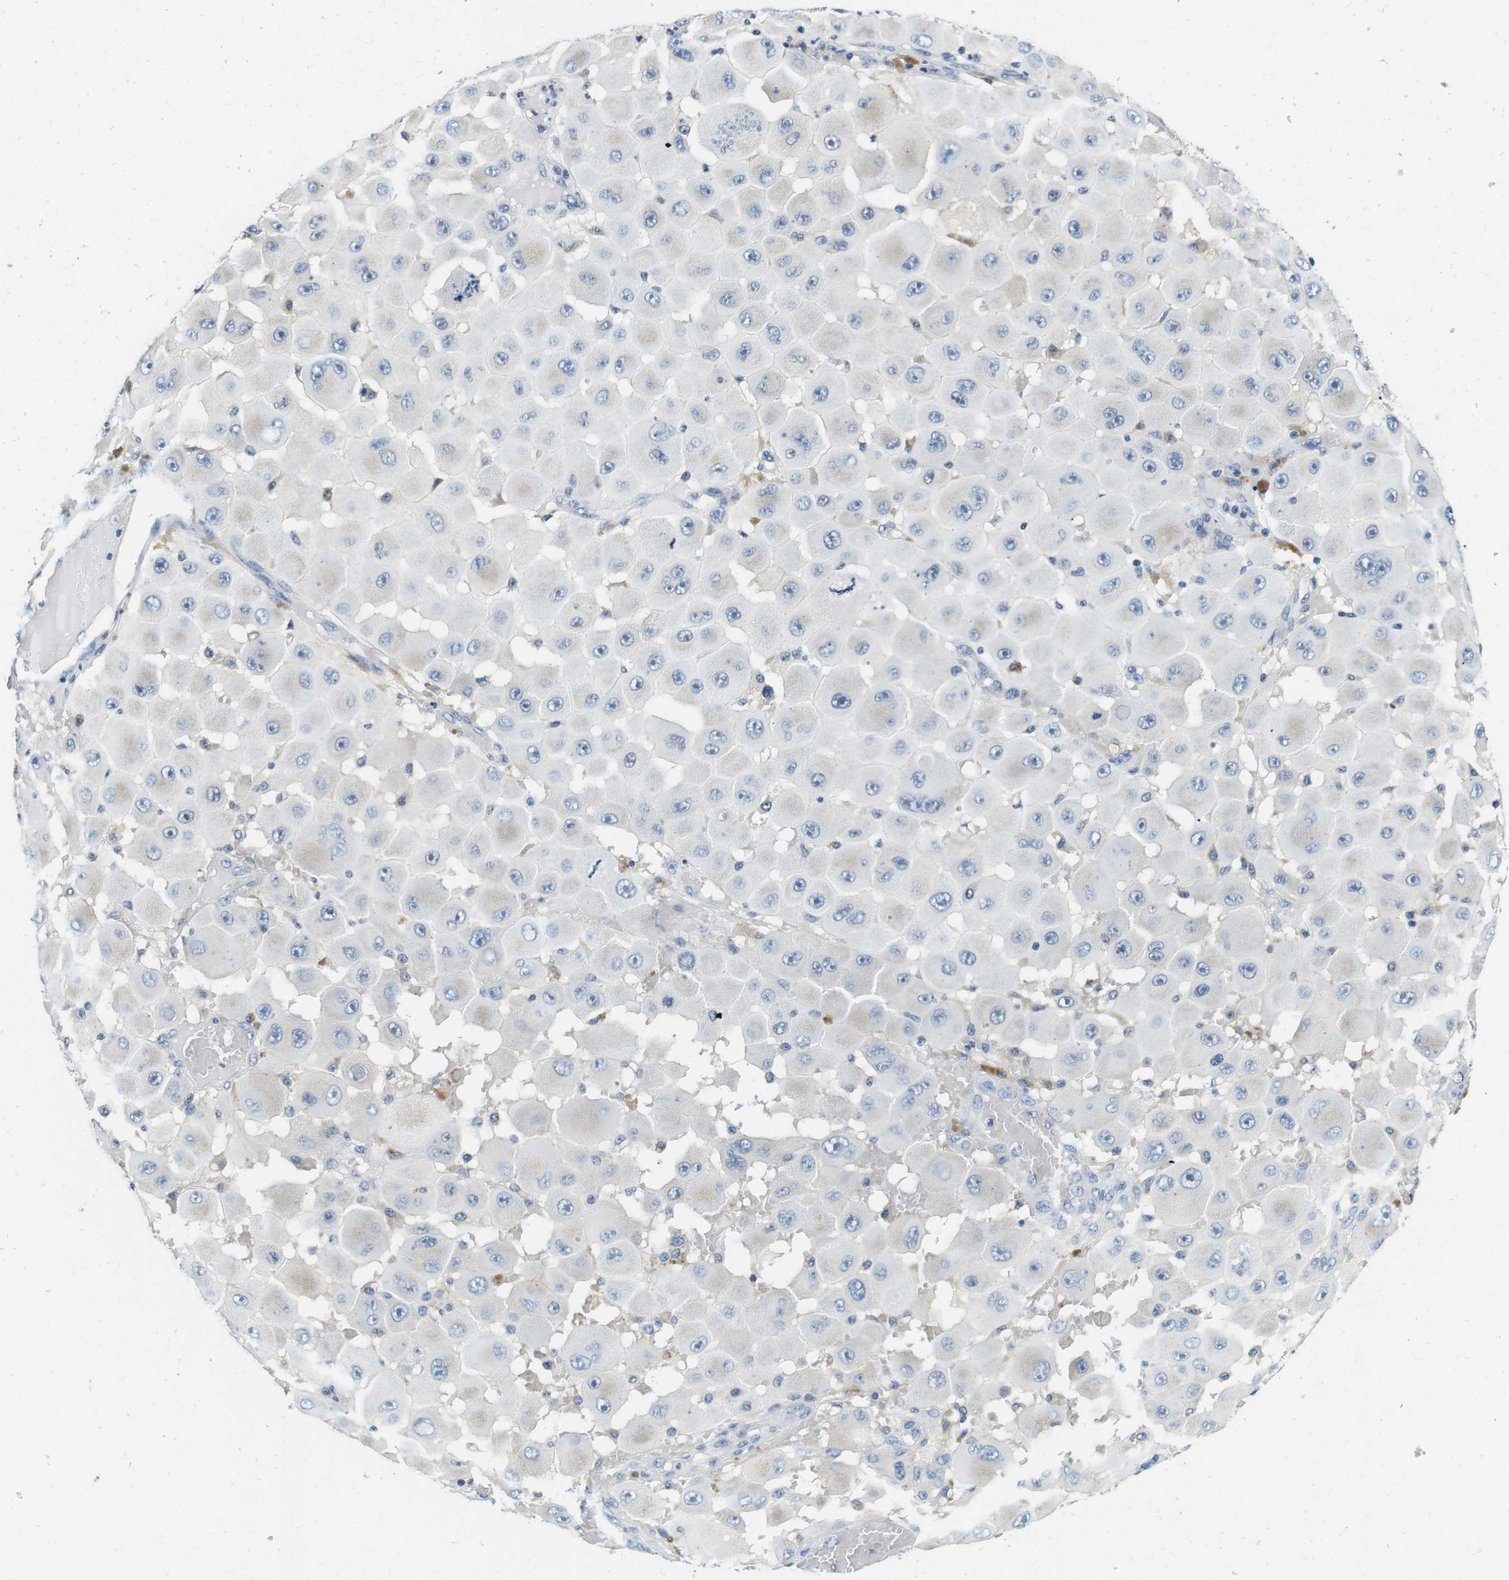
{"staining": {"intensity": "negative", "quantity": "none", "location": "none"}, "tissue": "melanoma", "cell_type": "Tumor cells", "image_type": "cancer", "snomed": [{"axis": "morphology", "description": "Malignant melanoma, NOS"}, {"axis": "topography", "description": "Skin"}], "caption": "Image shows no protein expression in tumor cells of melanoma tissue. (DAB (3,3'-diaminobenzidine) immunohistochemistry, high magnification).", "gene": "DTNA", "patient": {"sex": "female", "age": 81}}